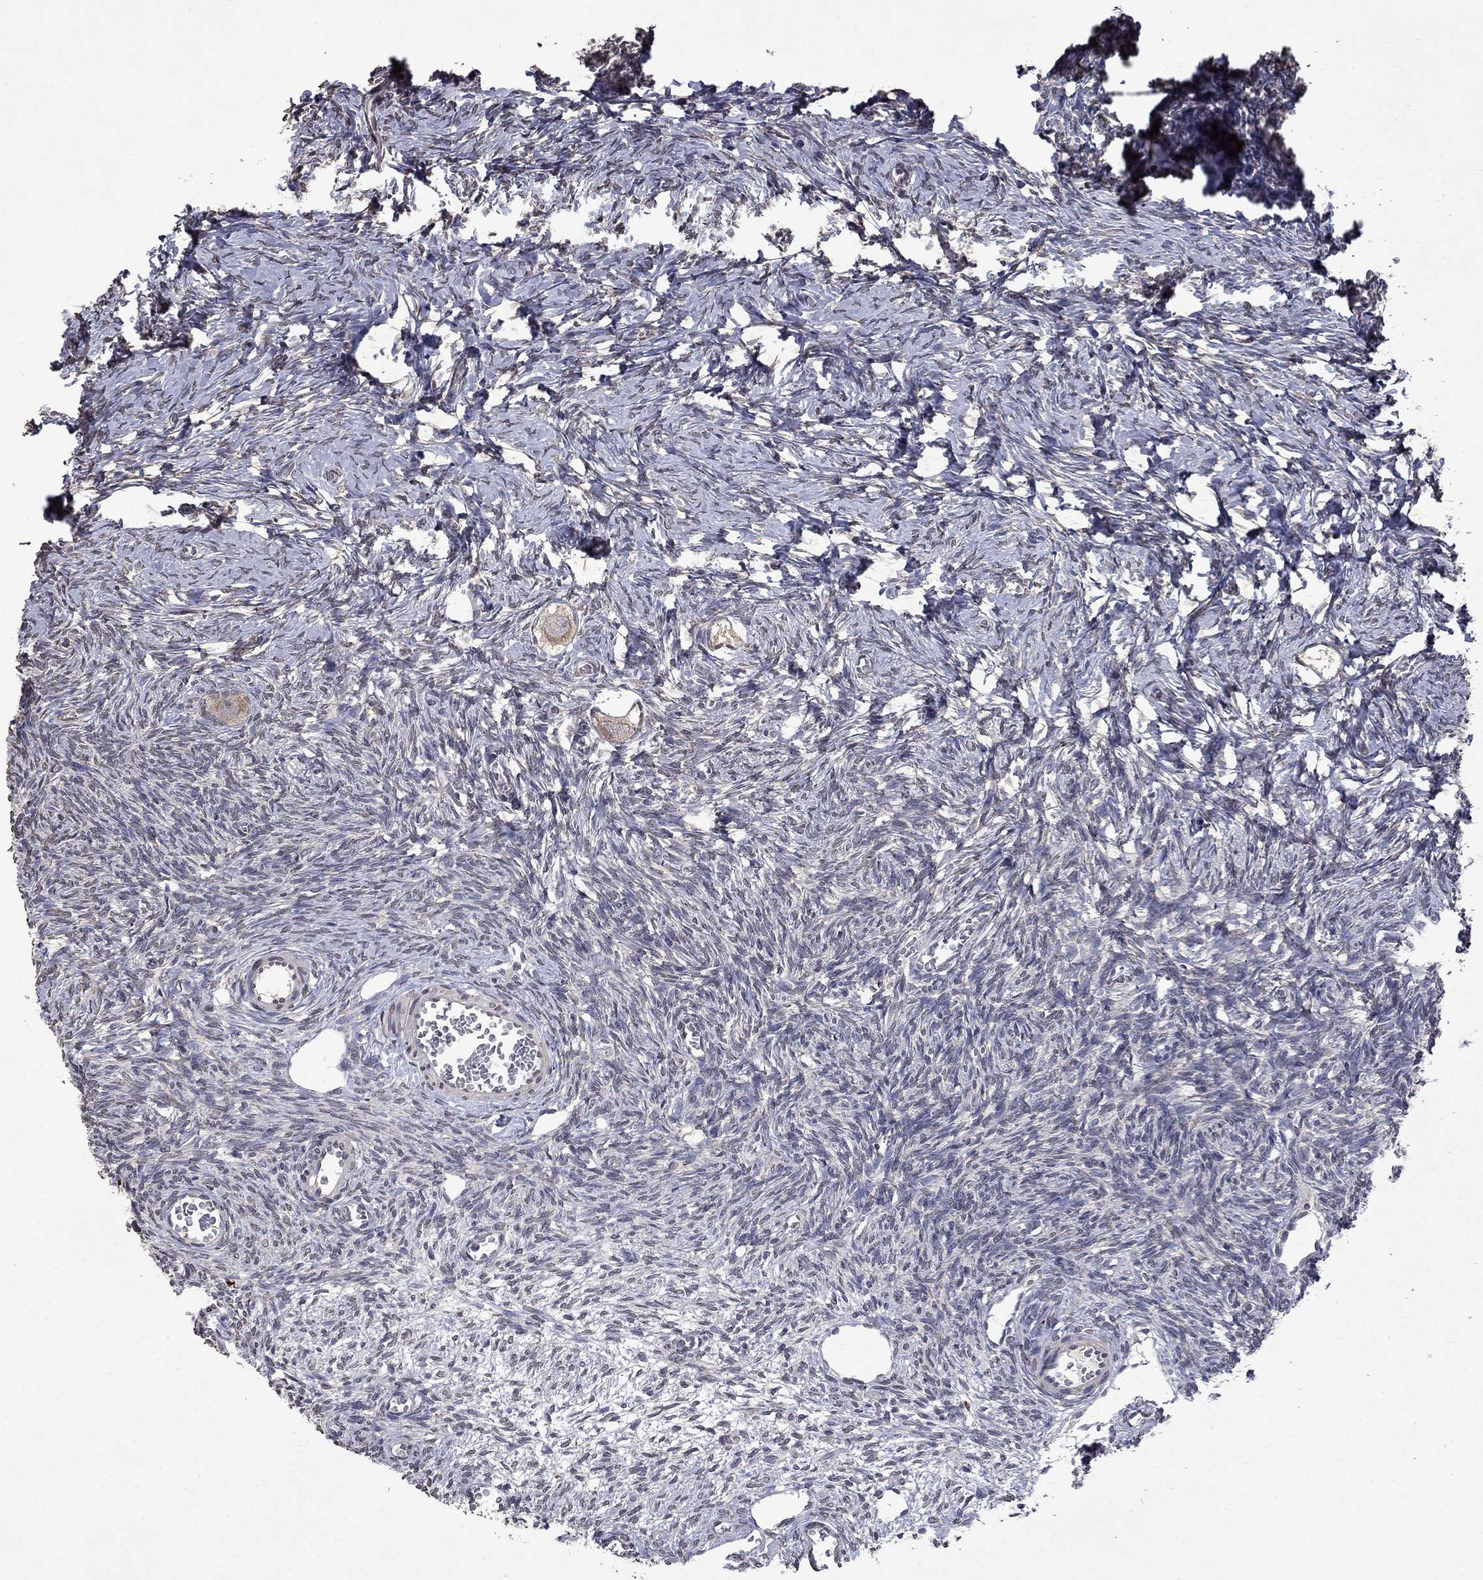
{"staining": {"intensity": "weak", "quantity": "25%-75%", "location": "cytoplasmic/membranous"}, "tissue": "ovary", "cell_type": "Follicle cells", "image_type": "normal", "snomed": [{"axis": "morphology", "description": "Normal tissue, NOS"}, {"axis": "topography", "description": "Ovary"}], "caption": "Ovary stained for a protein exhibits weak cytoplasmic/membranous positivity in follicle cells. Using DAB (brown) and hematoxylin (blue) stains, captured at high magnification using brightfield microscopy.", "gene": "TTC38", "patient": {"sex": "female", "age": 27}}